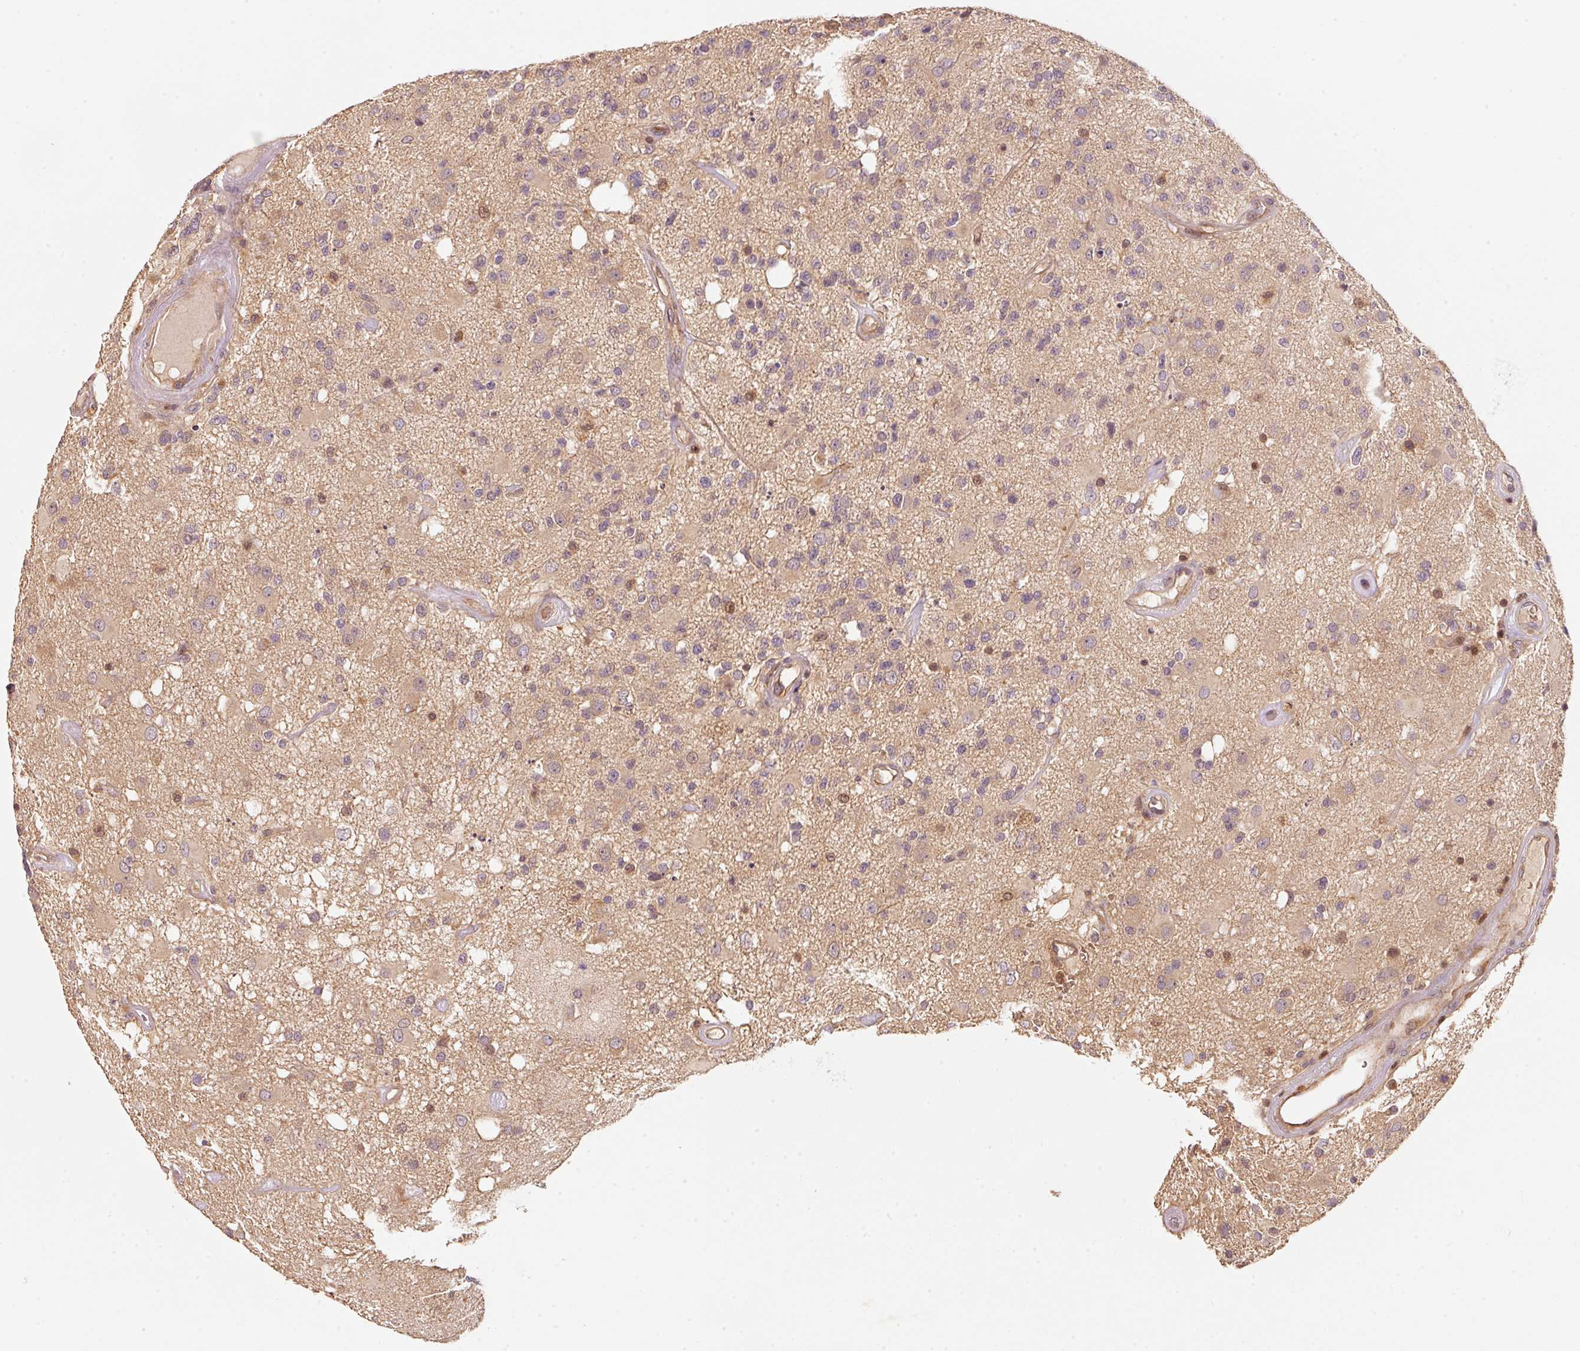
{"staining": {"intensity": "weak", "quantity": ">75%", "location": "cytoplasmic/membranous"}, "tissue": "glioma", "cell_type": "Tumor cells", "image_type": "cancer", "snomed": [{"axis": "morphology", "description": "Glioma, malignant, High grade"}, {"axis": "morphology", "description": "Glioblastoma, NOS"}, {"axis": "topography", "description": "Brain"}], "caption": "IHC staining of glioma, which demonstrates low levels of weak cytoplasmic/membranous expression in about >75% of tumor cells indicating weak cytoplasmic/membranous protein staining. The staining was performed using DAB (brown) for protein detection and nuclei were counterstained in hematoxylin (blue).", "gene": "RRAS2", "patient": {"sex": "male", "age": 60}}